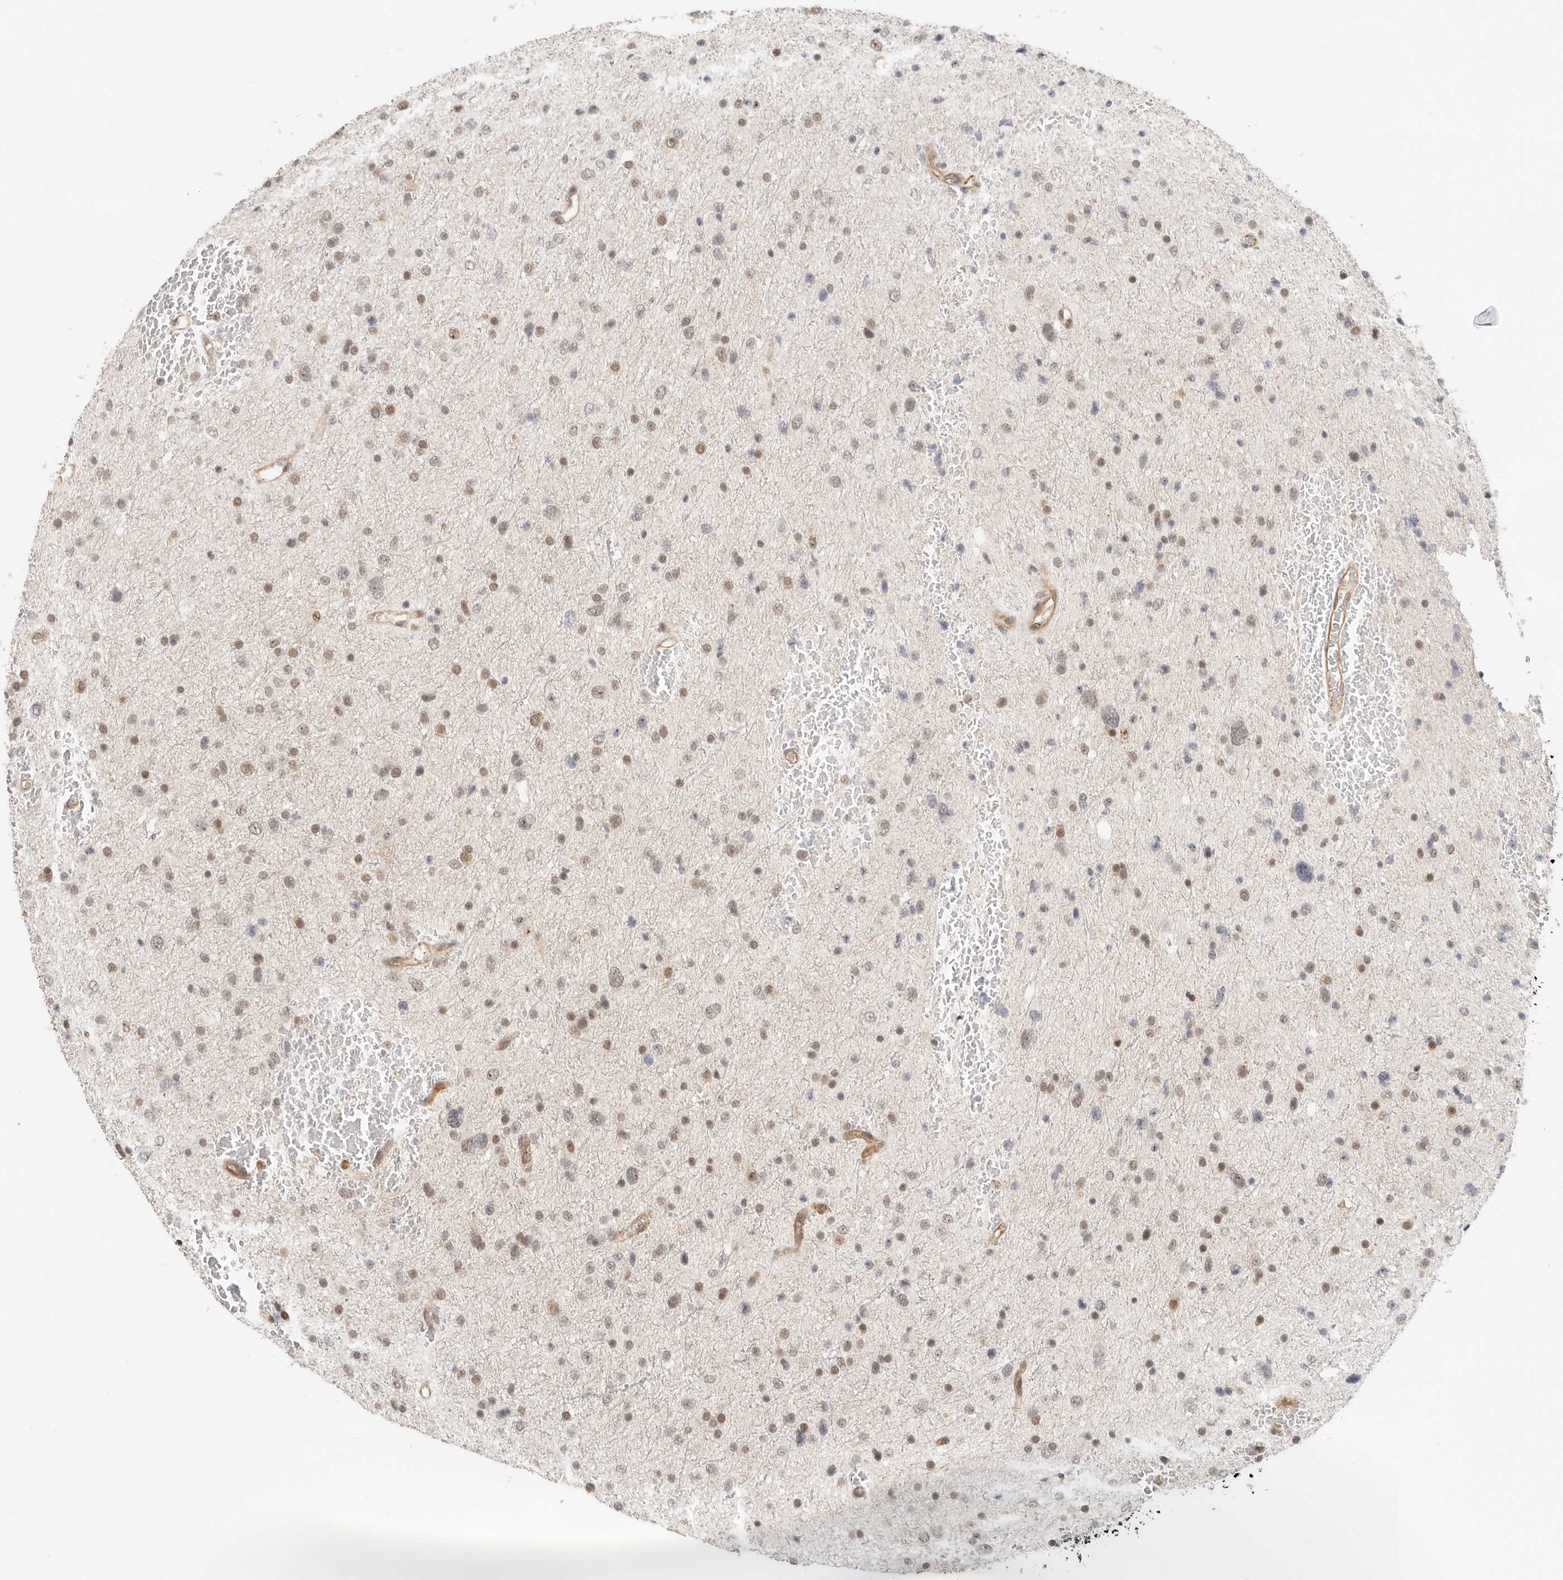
{"staining": {"intensity": "moderate", "quantity": "25%-75%", "location": "nuclear"}, "tissue": "glioma", "cell_type": "Tumor cells", "image_type": "cancer", "snomed": [{"axis": "morphology", "description": "Glioma, malignant, Low grade"}, {"axis": "topography", "description": "Brain"}], "caption": "Immunohistochemistry (IHC) image of neoplastic tissue: malignant glioma (low-grade) stained using IHC demonstrates medium levels of moderate protein expression localized specifically in the nuclear of tumor cells, appearing as a nuclear brown color.", "gene": "HEXD", "patient": {"sex": "female", "age": 37}}